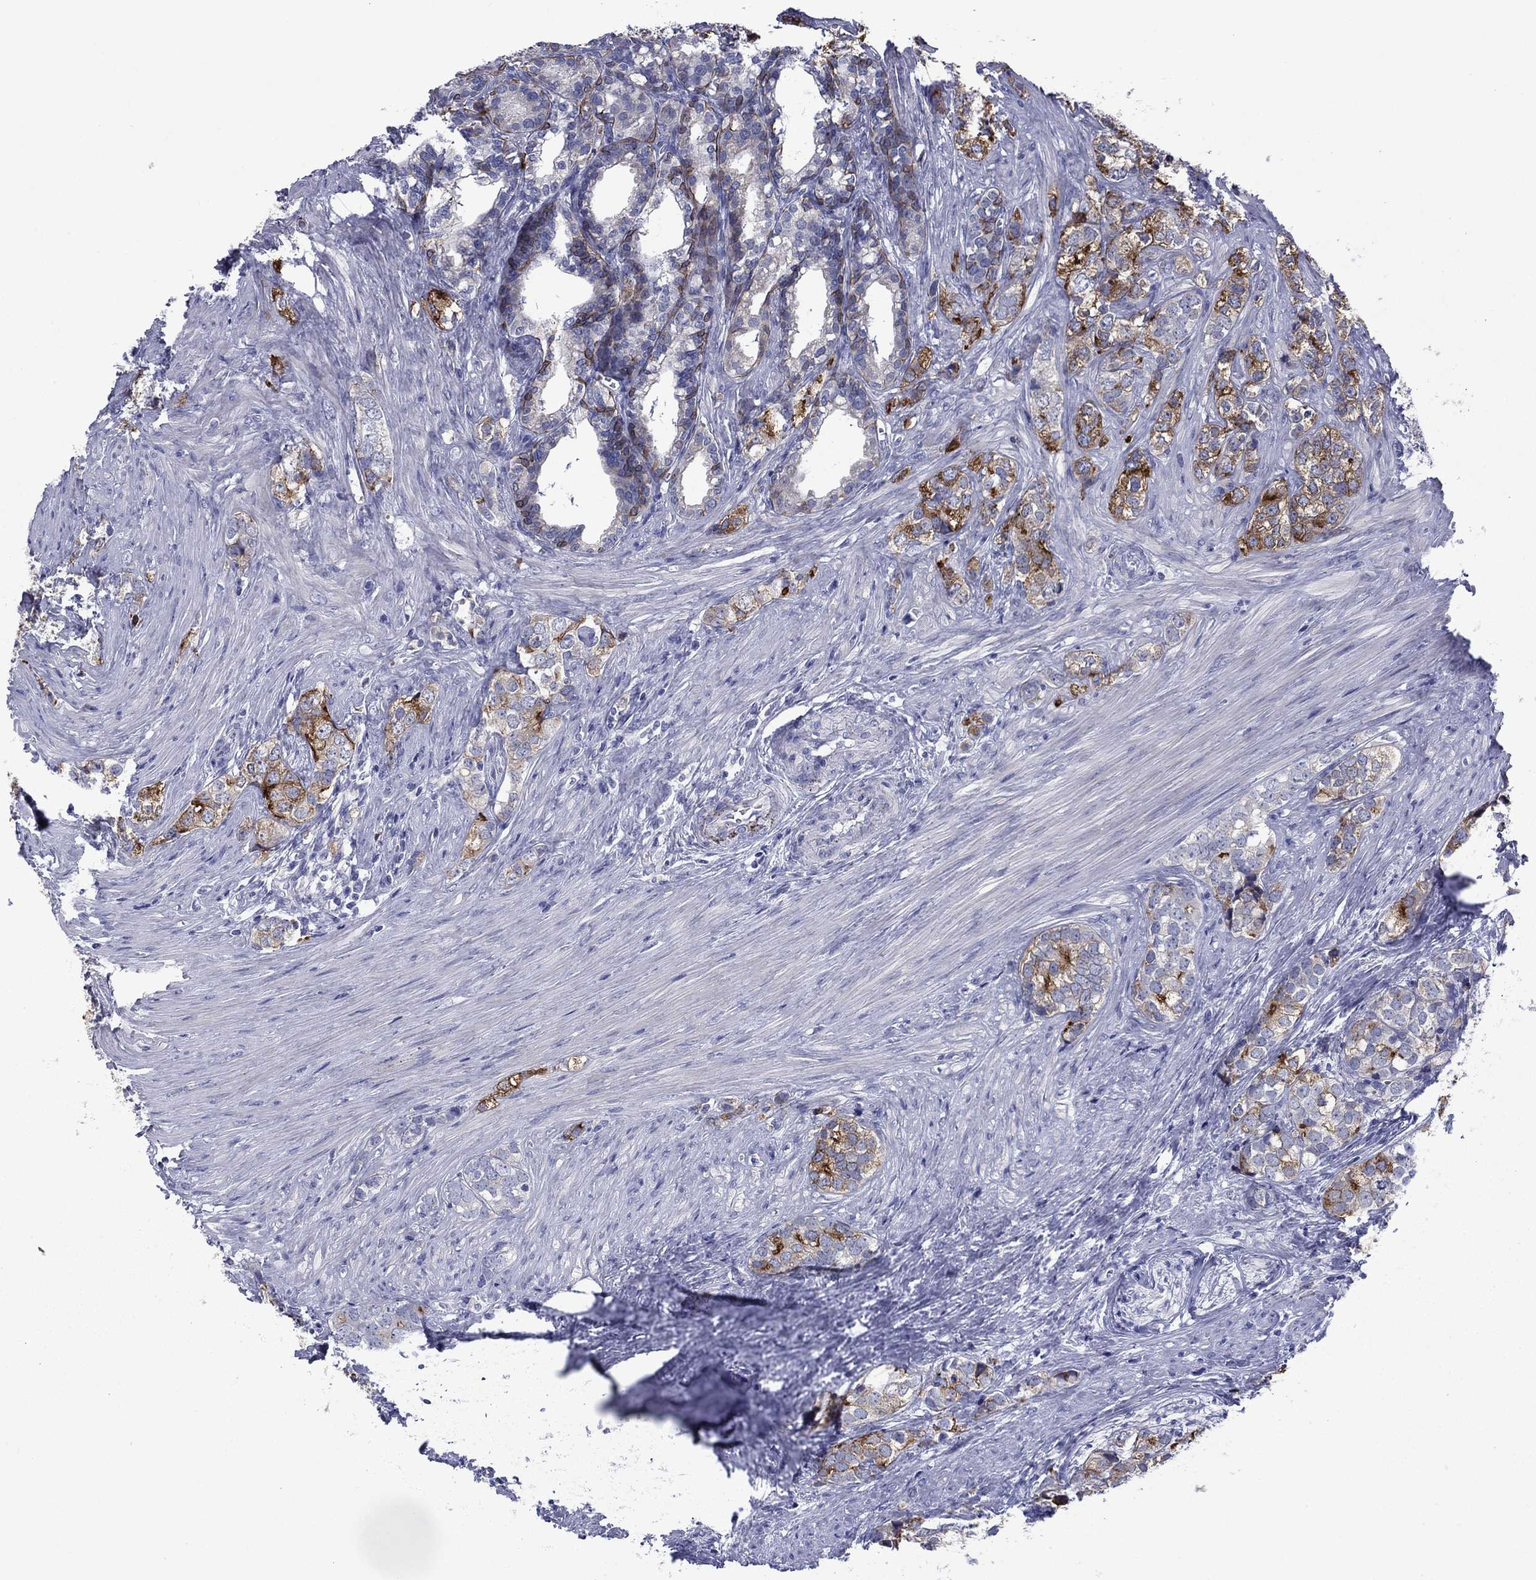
{"staining": {"intensity": "strong", "quantity": "25%-75%", "location": "cytoplasmic/membranous"}, "tissue": "prostate cancer", "cell_type": "Tumor cells", "image_type": "cancer", "snomed": [{"axis": "morphology", "description": "Adenocarcinoma, NOS"}, {"axis": "topography", "description": "Prostate and seminal vesicle, NOS"}], "caption": "Protein staining of adenocarcinoma (prostate) tissue demonstrates strong cytoplasmic/membranous staining in about 25%-75% of tumor cells.", "gene": "TMPRSS11A", "patient": {"sex": "male", "age": 63}}